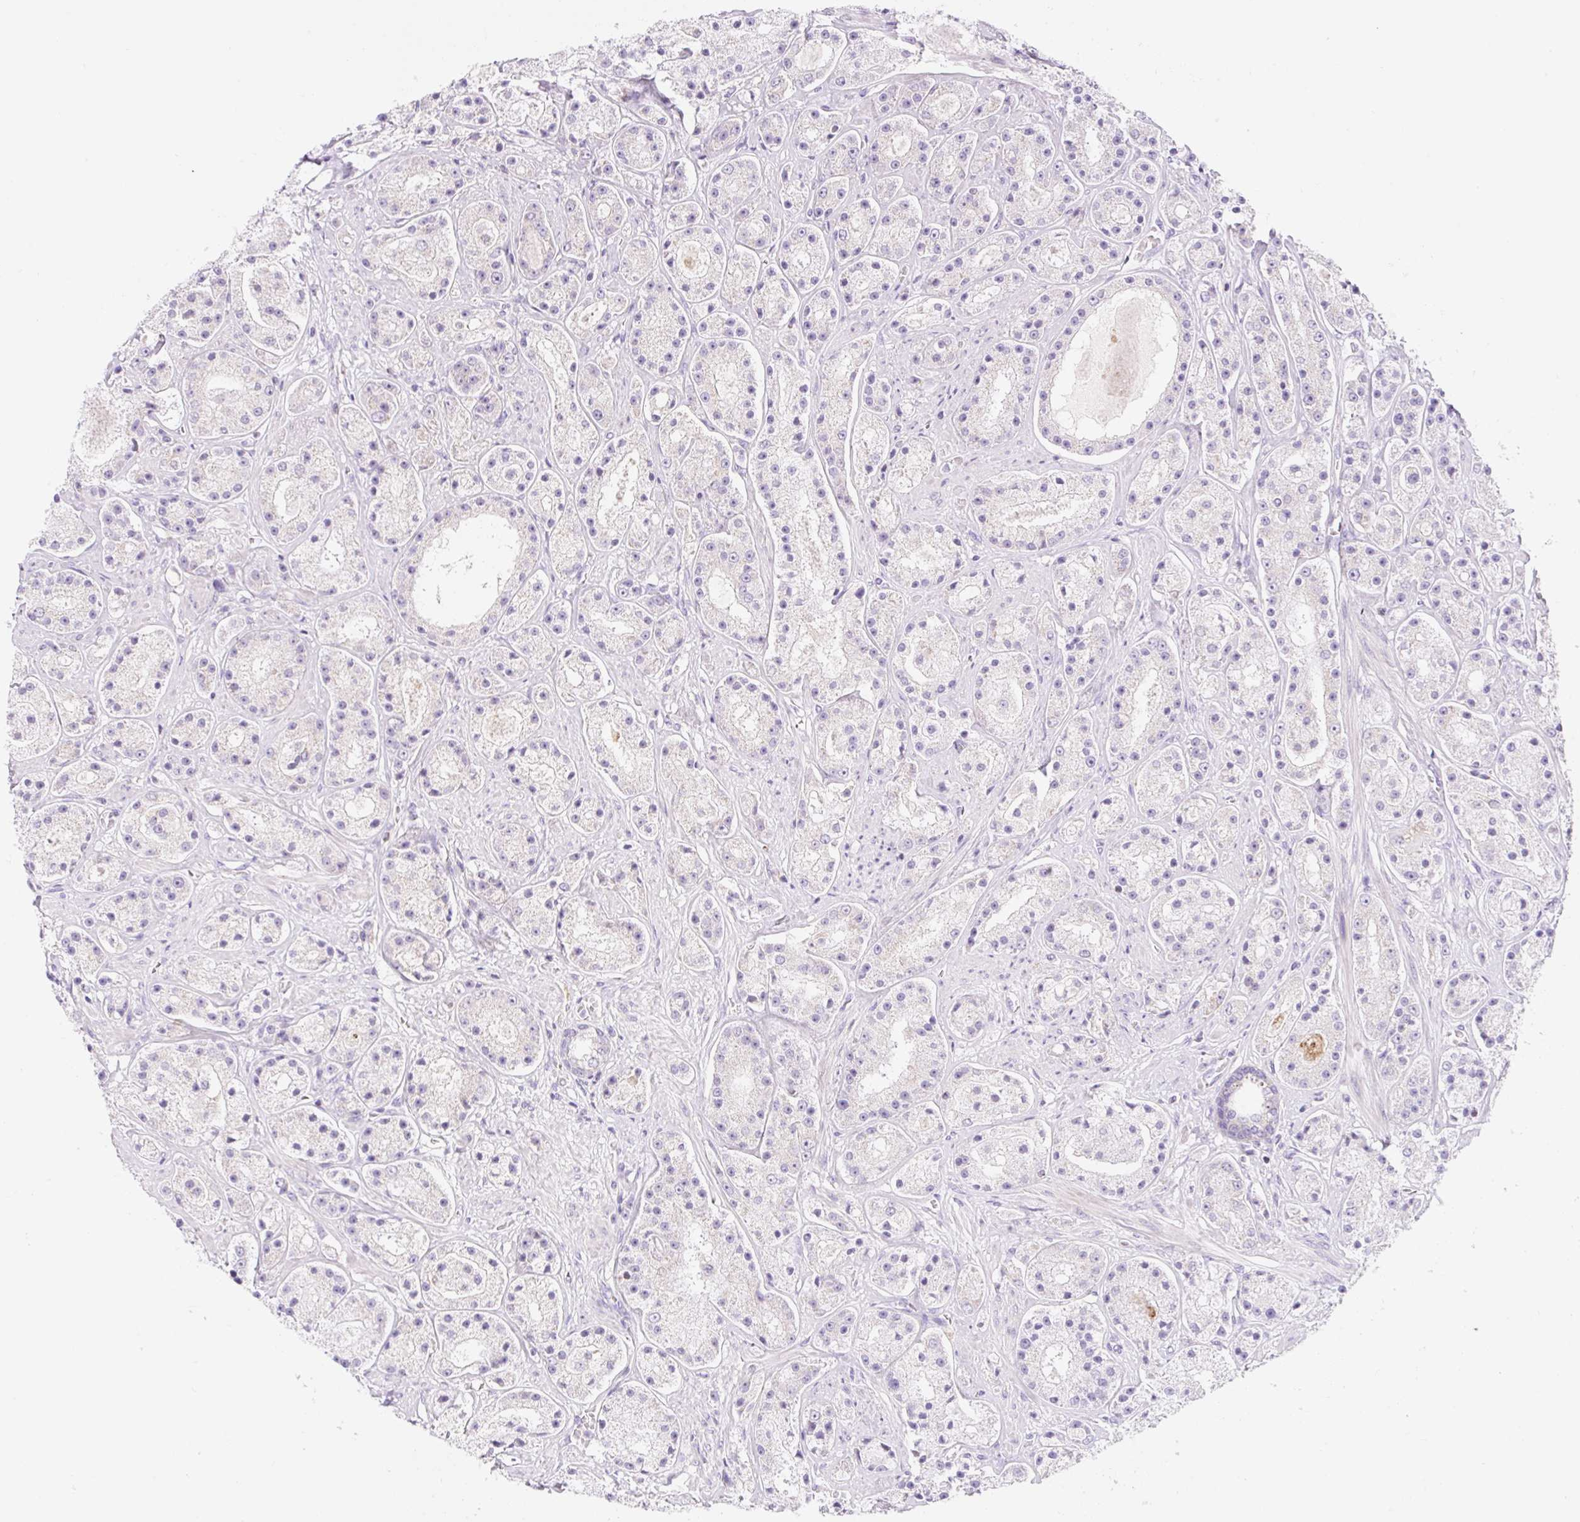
{"staining": {"intensity": "negative", "quantity": "none", "location": "none"}, "tissue": "prostate cancer", "cell_type": "Tumor cells", "image_type": "cancer", "snomed": [{"axis": "morphology", "description": "Adenocarcinoma, High grade"}, {"axis": "topography", "description": "Prostate"}], "caption": "Tumor cells are negative for brown protein staining in adenocarcinoma (high-grade) (prostate).", "gene": "FOCAD", "patient": {"sex": "male", "age": 67}}